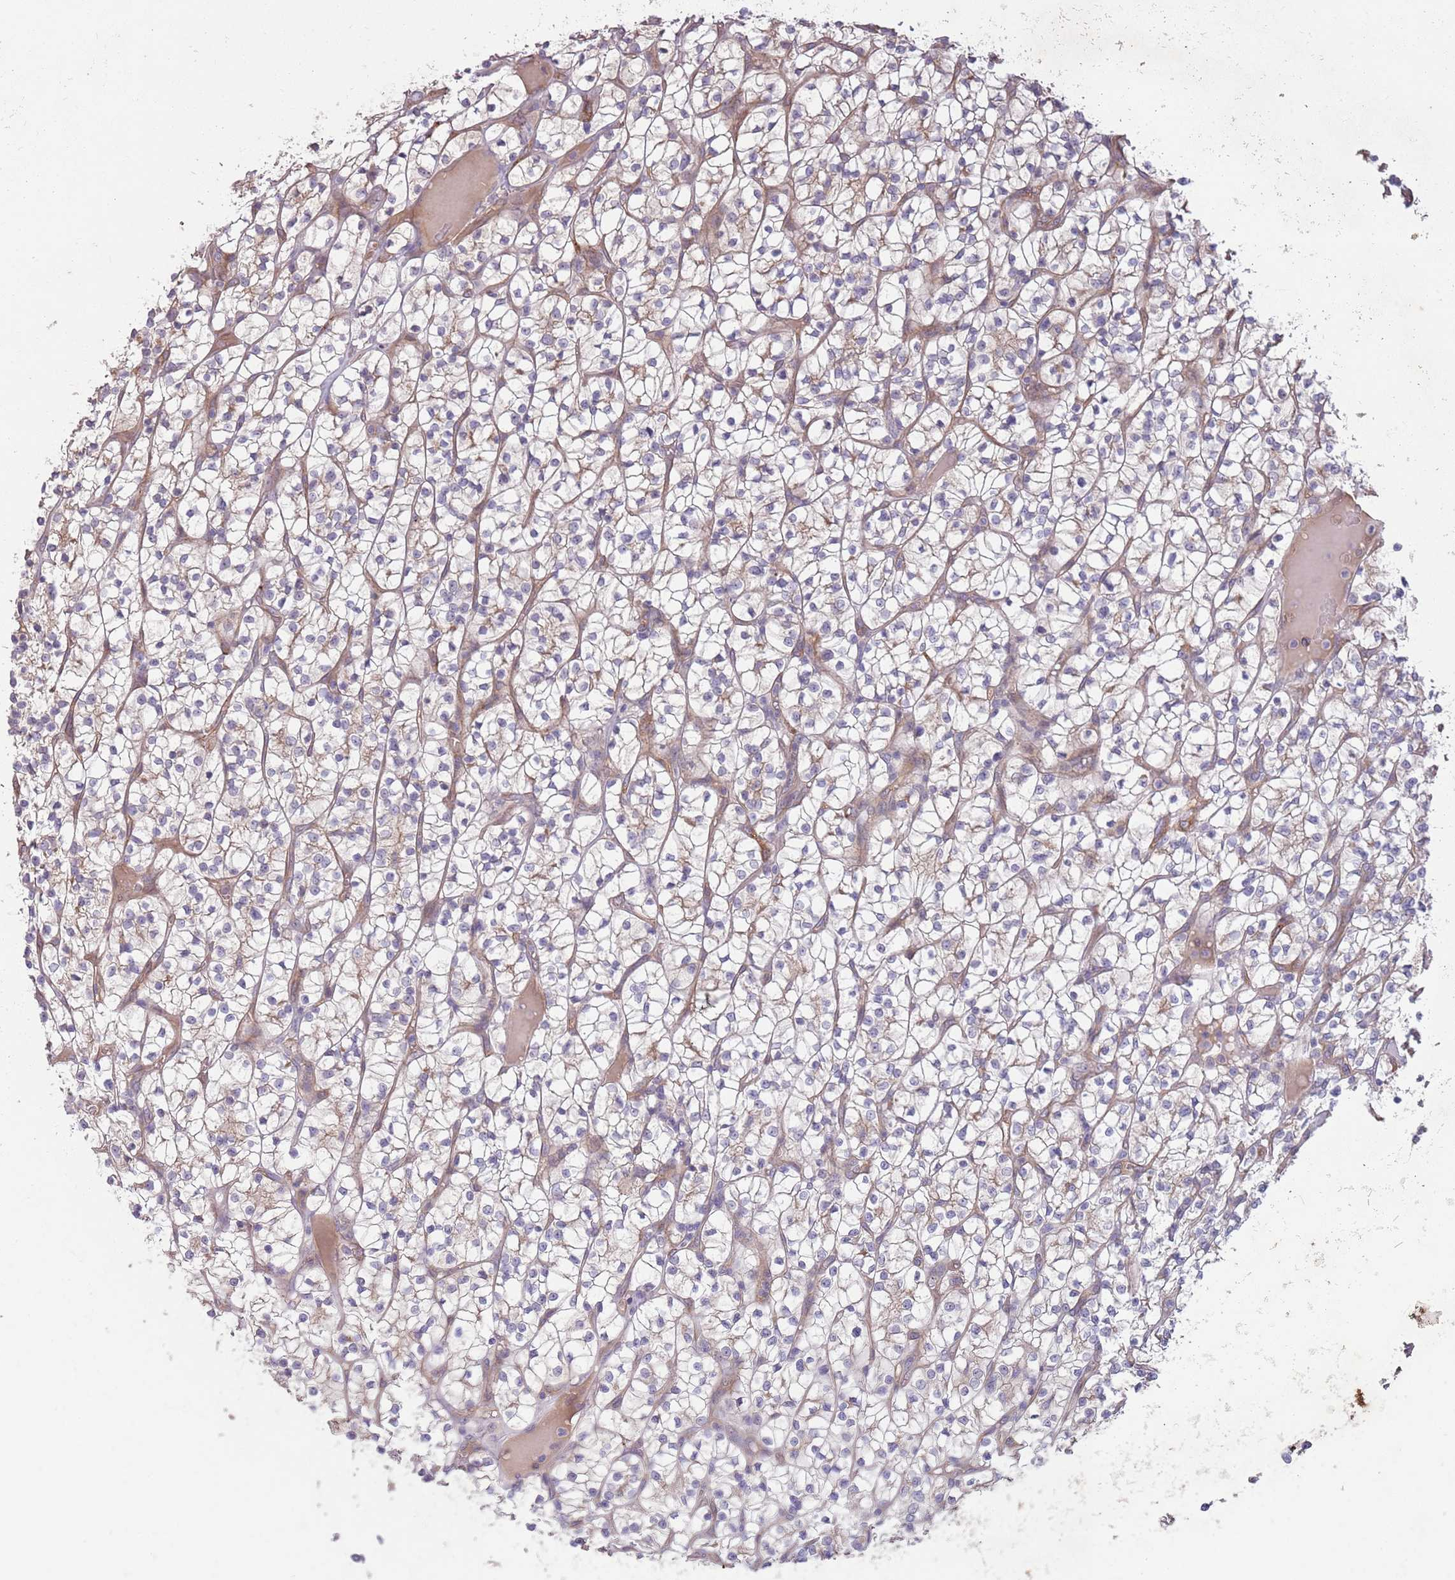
{"staining": {"intensity": "weak", "quantity": "<25%", "location": "cytoplasmic/membranous"}, "tissue": "renal cancer", "cell_type": "Tumor cells", "image_type": "cancer", "snomed": [{"axis": "morphology", "description": "Adenocarcinoma, NOS"}, {"axis": "topography", "description": "Kidney"}], "caption": "Human renal adenocarcinoma stained for a protein using IHC displays no positivity in tumor cells.", "gene": "SAV1", "patient": {"sex": "female", "age": 64}}